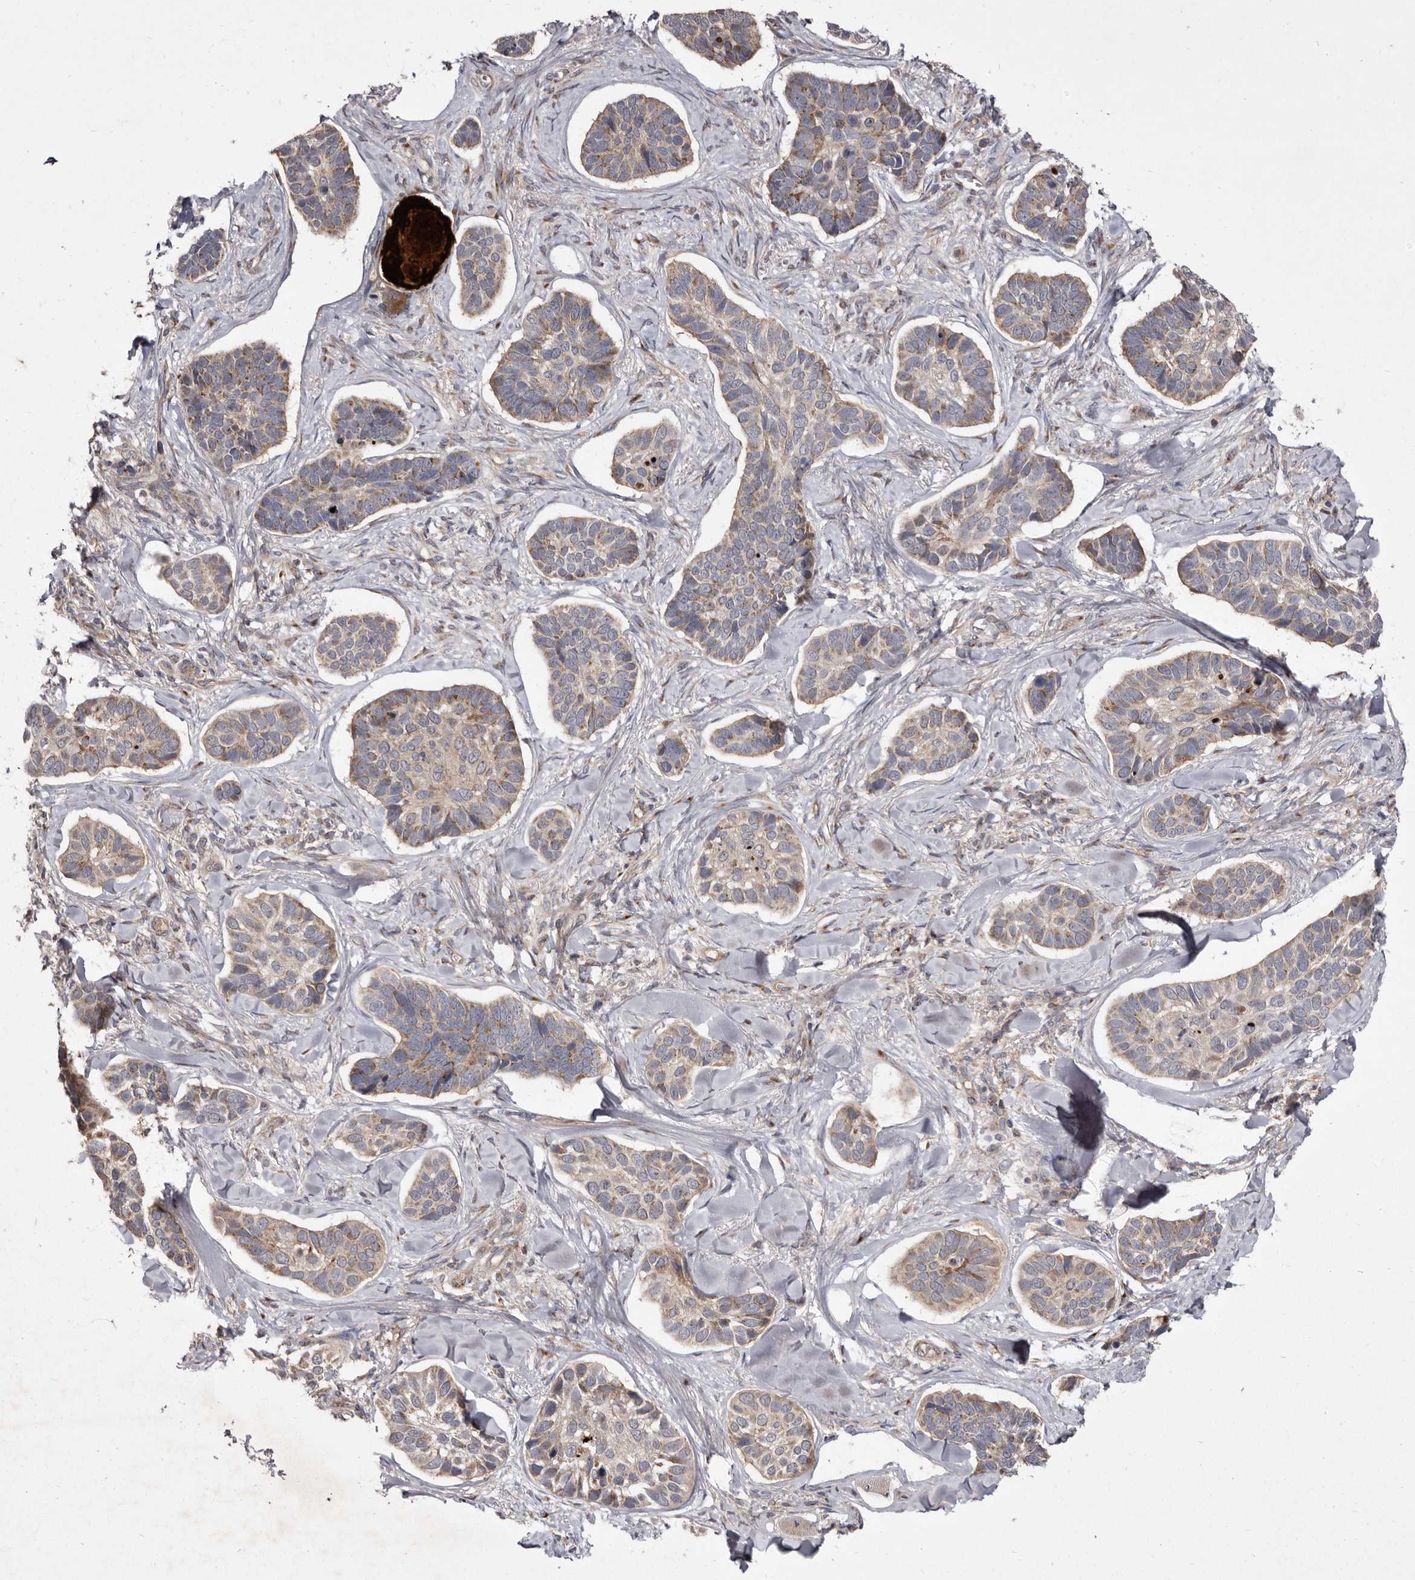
{"staining": {"intensity": "moderate", "quantity": "25%-75%", "location": "cytoplasmic/membranous"}, "tissue": "skin cancer", "cell_type": "Tumor cells", "image_type": "cancer", "snomed": [{"axis": "morphology", "description": "Basal cell carcinoma"}, {"axis": "topography", "description": "Skin"}], "caption": "About 25%-75% of tumor cells in skin cancer show moderate cytoplasmic/membranous protein staining as visualized by brown immunohistochemical staining.", "gene": "FLAD1", "patient": {"sex": "male", "age": 62}}